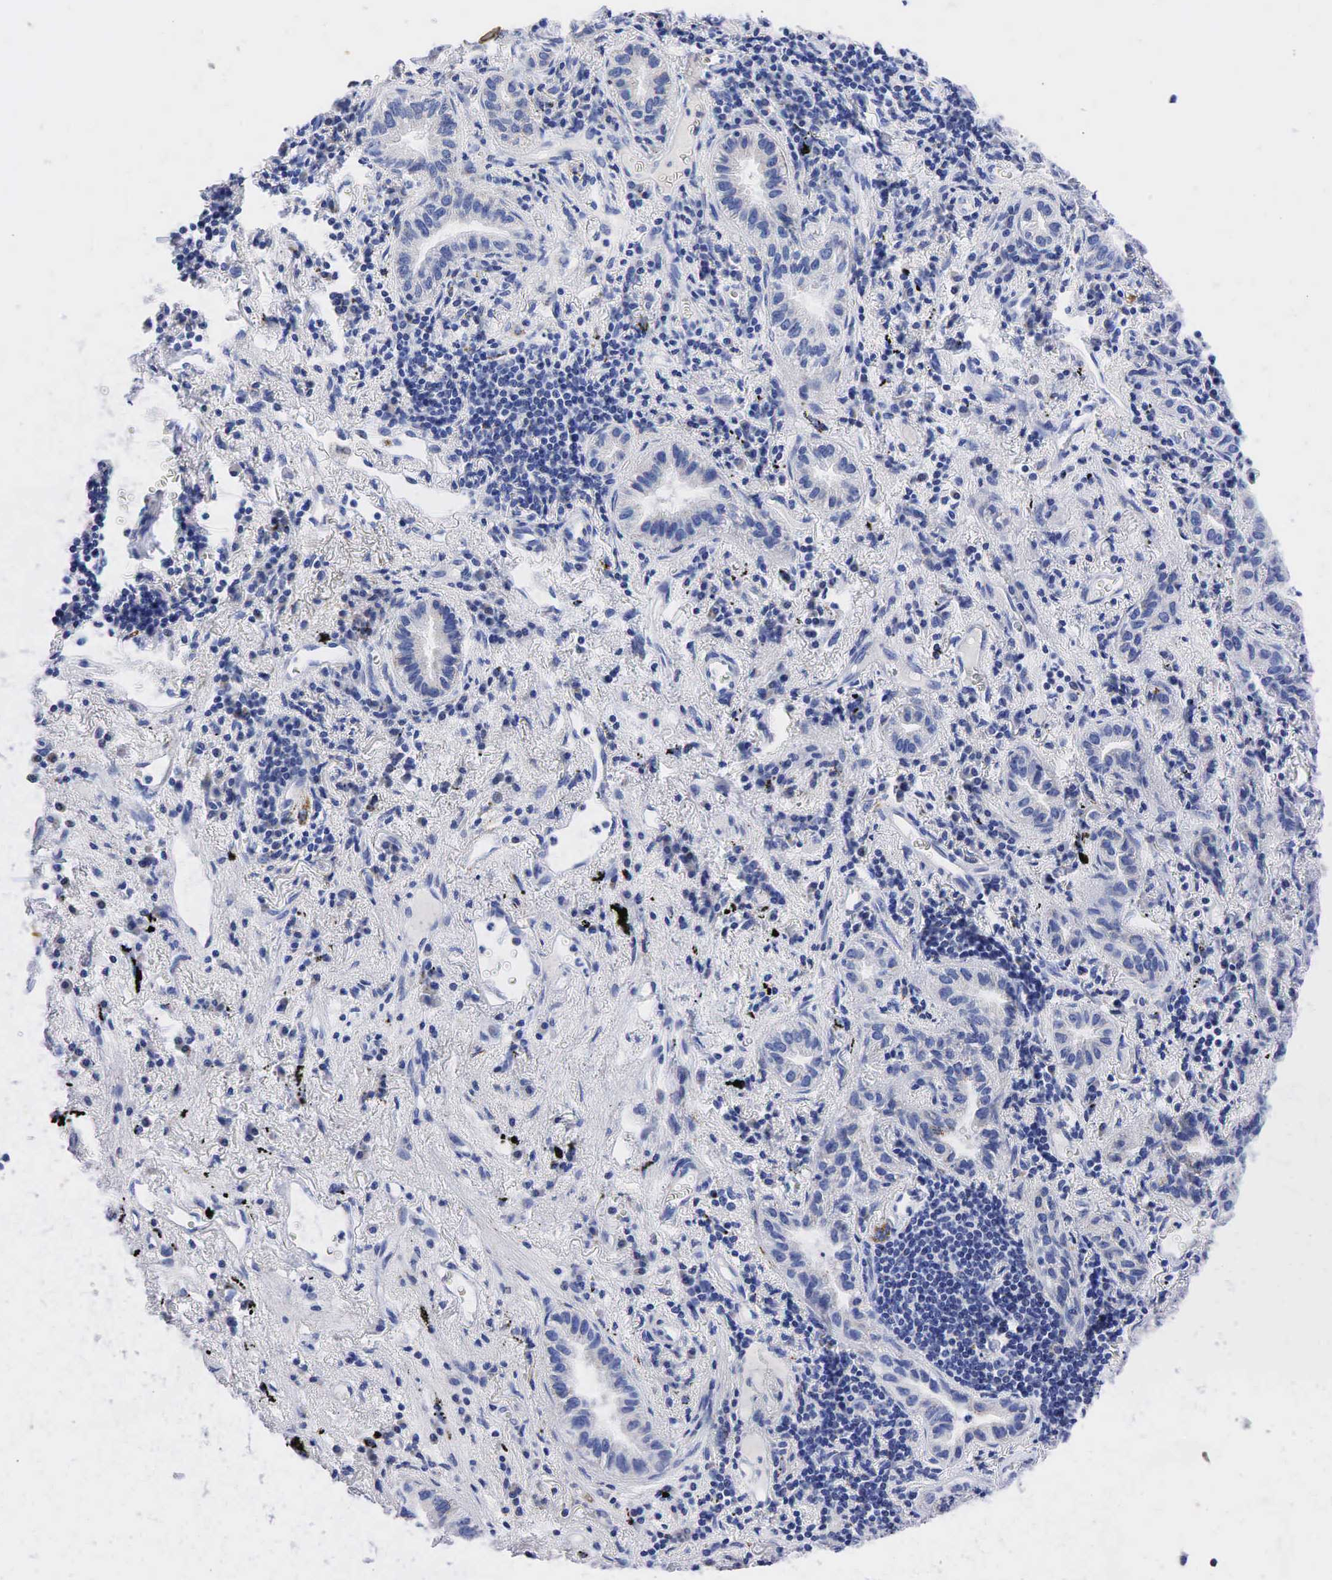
{"staining": {"intensity": "weak", "quantity": "<25%", "location": "cytoplasmic/membranous"}, "tissue": "lung cancer", "cell_type": "Tumor cells", "image_type": "cancer", "snomed": [{"axis": "morphology", "description": "Adenocarcinoma, NOS"}, {"axis": "topography", "description": "Lung"}], "caption": "Image shows no significant protein positivity in tumor cells of lung cancer (adenocarcinoma).", "gene": "SYP", "patient": {"sex": "female", "age": 50}}